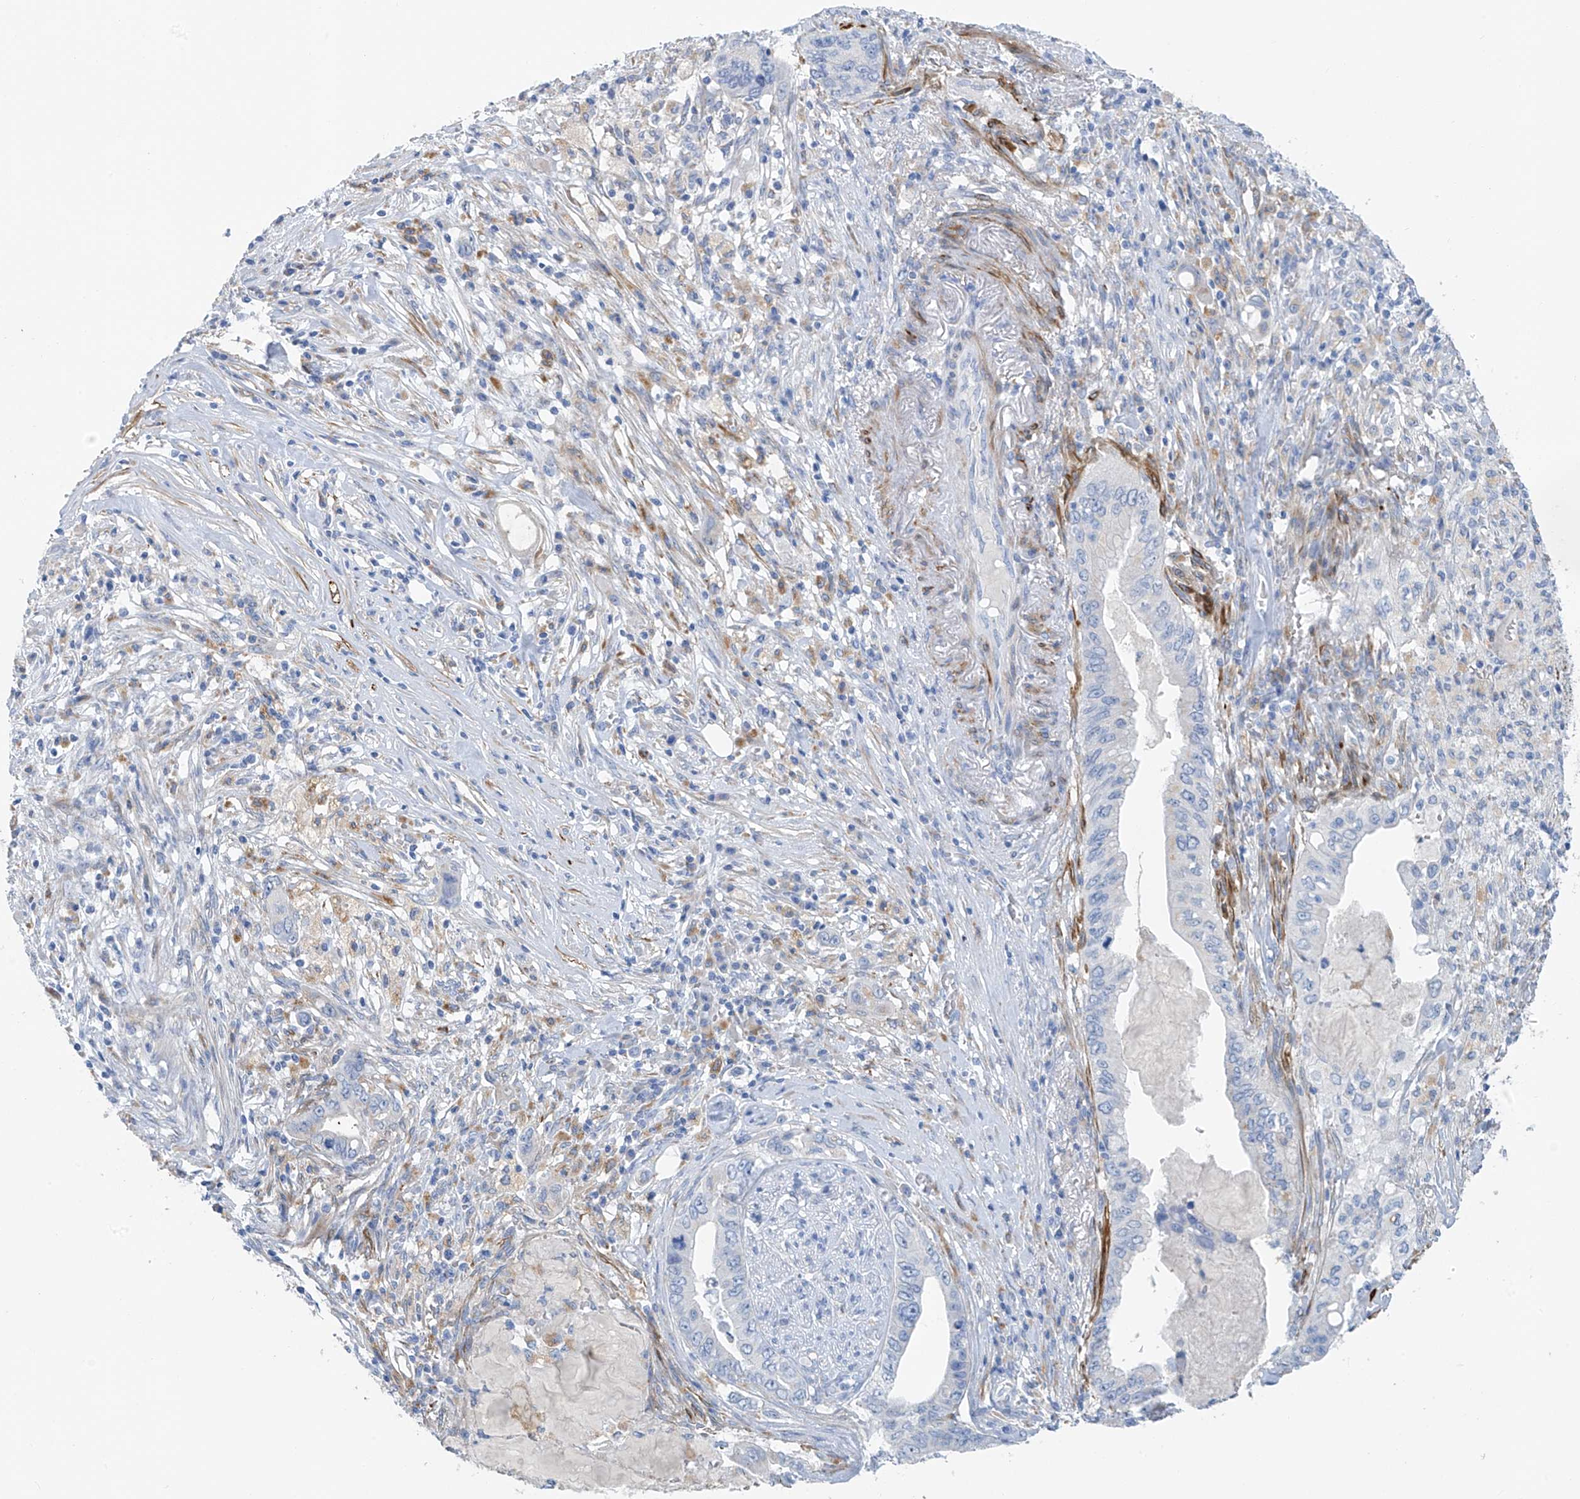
{"staining": {"intensity": "negative", "quantity": "none", "location": "none"}, "tissue": "pancreatic cancer", "cell_type": "Tumor cells", "image_type": "cancer", "snomed": [{"axis": "morphology", "description": "Adenocarcinoma, NOS"}, {"axis": "topography", "description": "Pancreas"}], "caption": "An IHC histopathology image of pancreatic adenocarcinoma is shown. There is no staining in tumor cells of pancreatic adenocarcinoma.", "gene": "GLMP", "patient": {"sex": "female", "age": 73}}